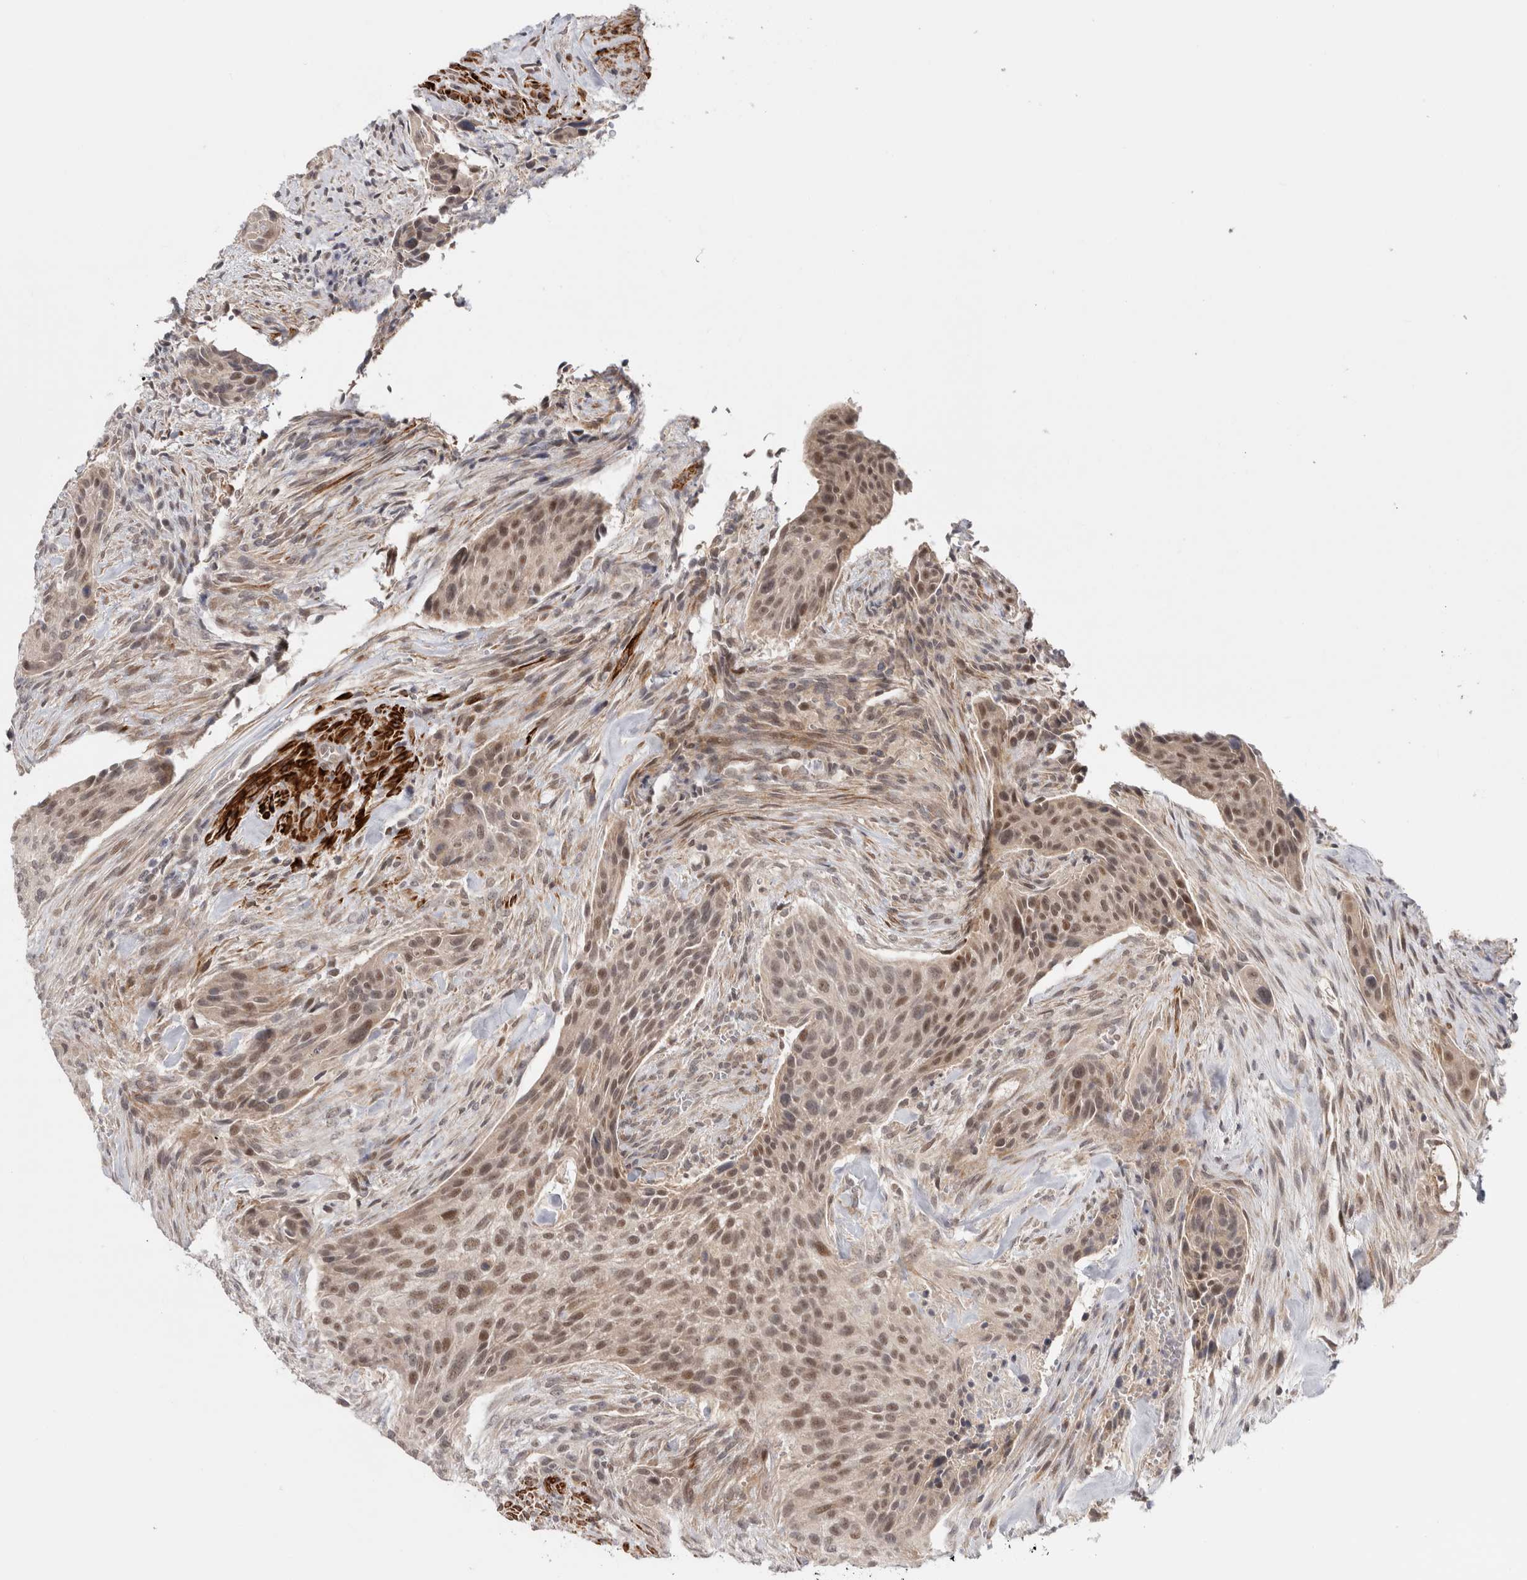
{"staining": {"intensity": "moderate", "quantity": ">75%", "location": "cytoplasmic/membranous,nuclear"}, "tissue": "urothelial cancer", "cell_type": "Tumor cells", "image_type": "cancer", "snomed": [{"axis": "morphology", "description": "Urothelial carcinoma, High grade"}, {"axis": "topography", "description": "Urinary bladder"}], "caption": "IHC staining of high-grade urothelial carcinoma, which reveals medium levels of moderate cytoplasmic/membranous and nuclear staining in approximately >75% of tumor cells indicating moderate cytoplasmic/membranous and nuclear protein positivity. The staining was performed using DAB (brown) for protein detection and nuclei were counterstained in hematoxylin (blue).", "gene": "ZNF318", "patient": {"sex": "male", "age": 35}}